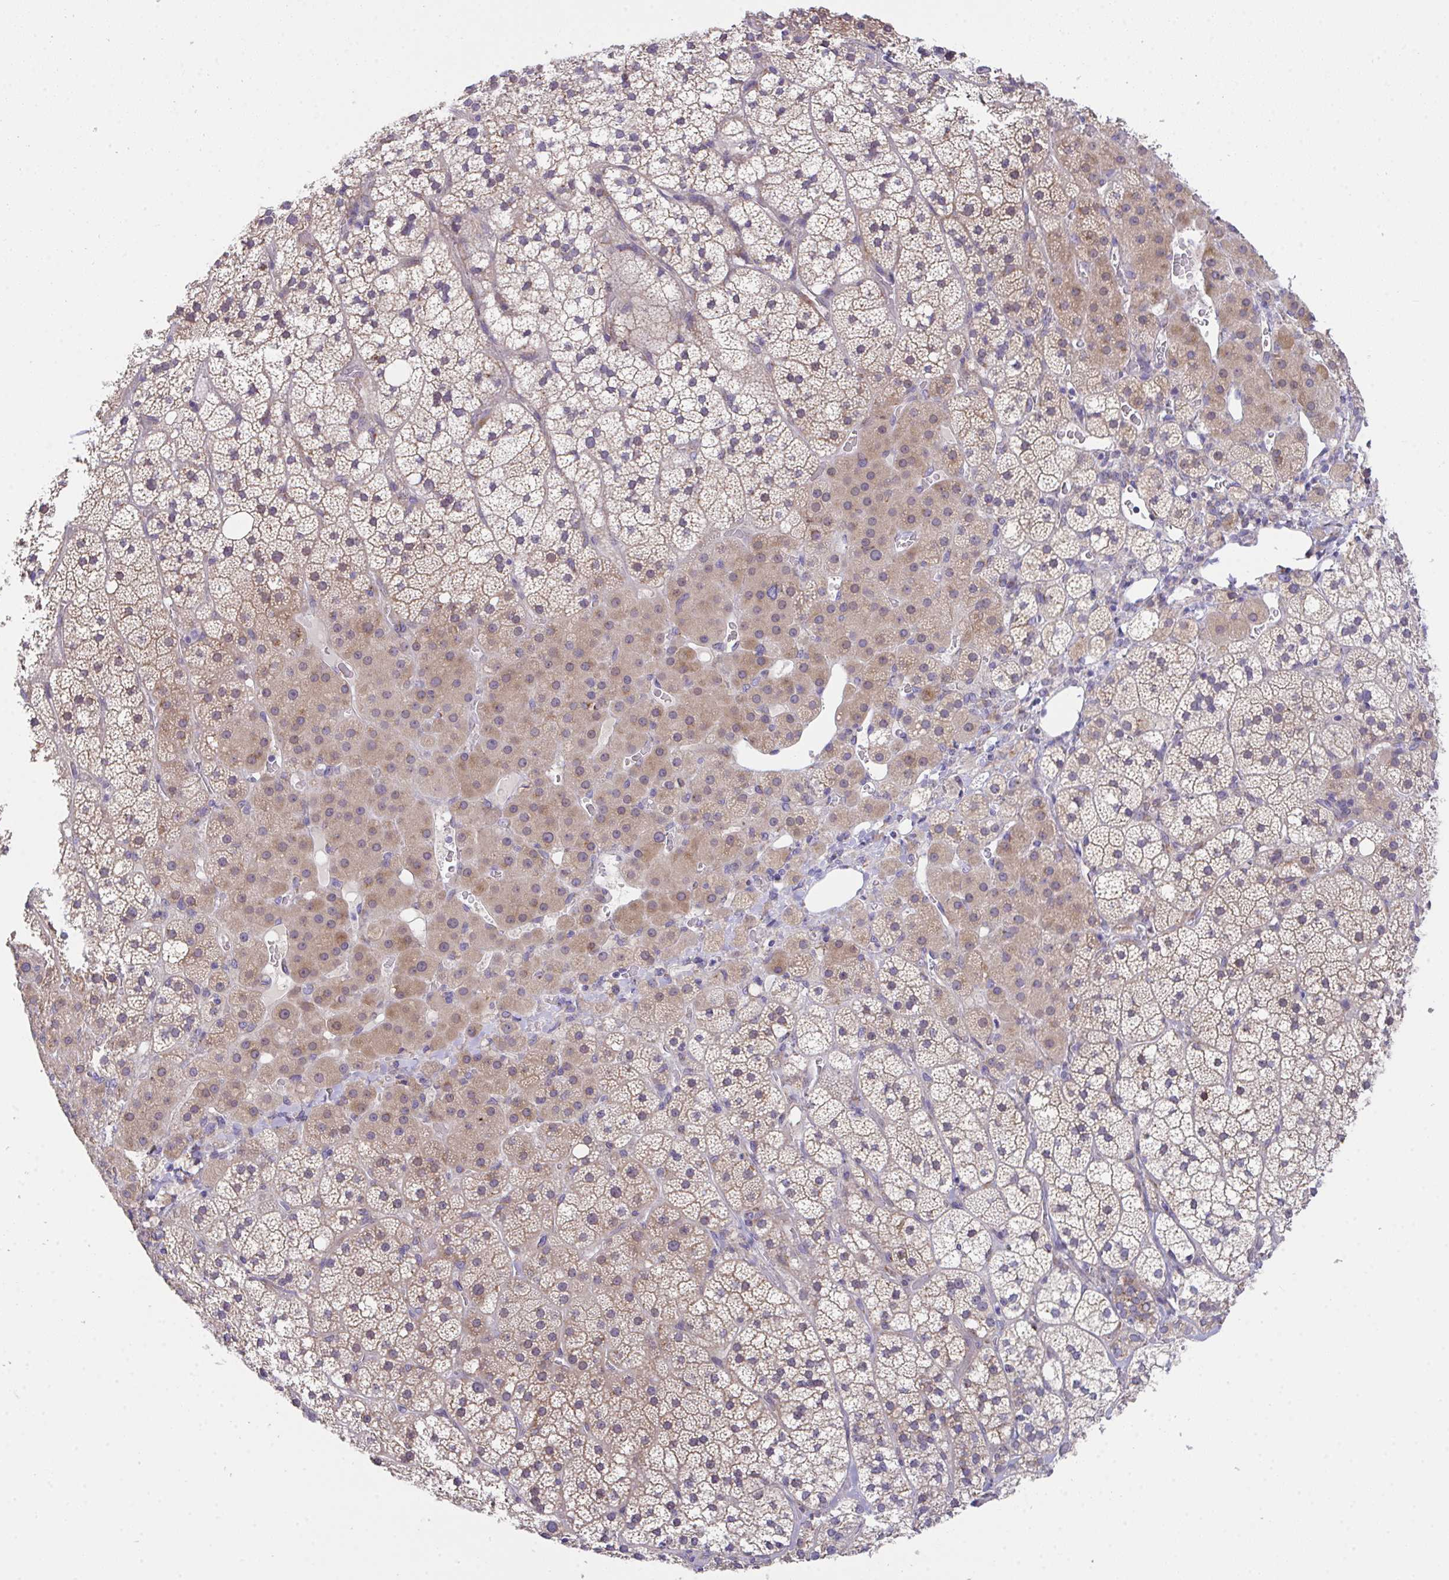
{"staining": {"intensity": "weak", "quantity": "25%-75%", "location": "cytoplasmic/membranous"}, "tissue": "adrenal gland", "cell_type": "Glandular cells", "image_type": "normal", "snomed": [{"axis": "morphology", "description": "Normal tissue, NOS"}, {"axis": "topography", "description": "Adrenal gland"}], "caption": "Immunohistochemical staining of normal adrenal gland reveals 25%-75% levels of weak cytoplasmic/membranous protein positivity in about 25%-75% of glandular cells.", "gene": "MIA3", "patient": {"sex": "male", "age": 53}}